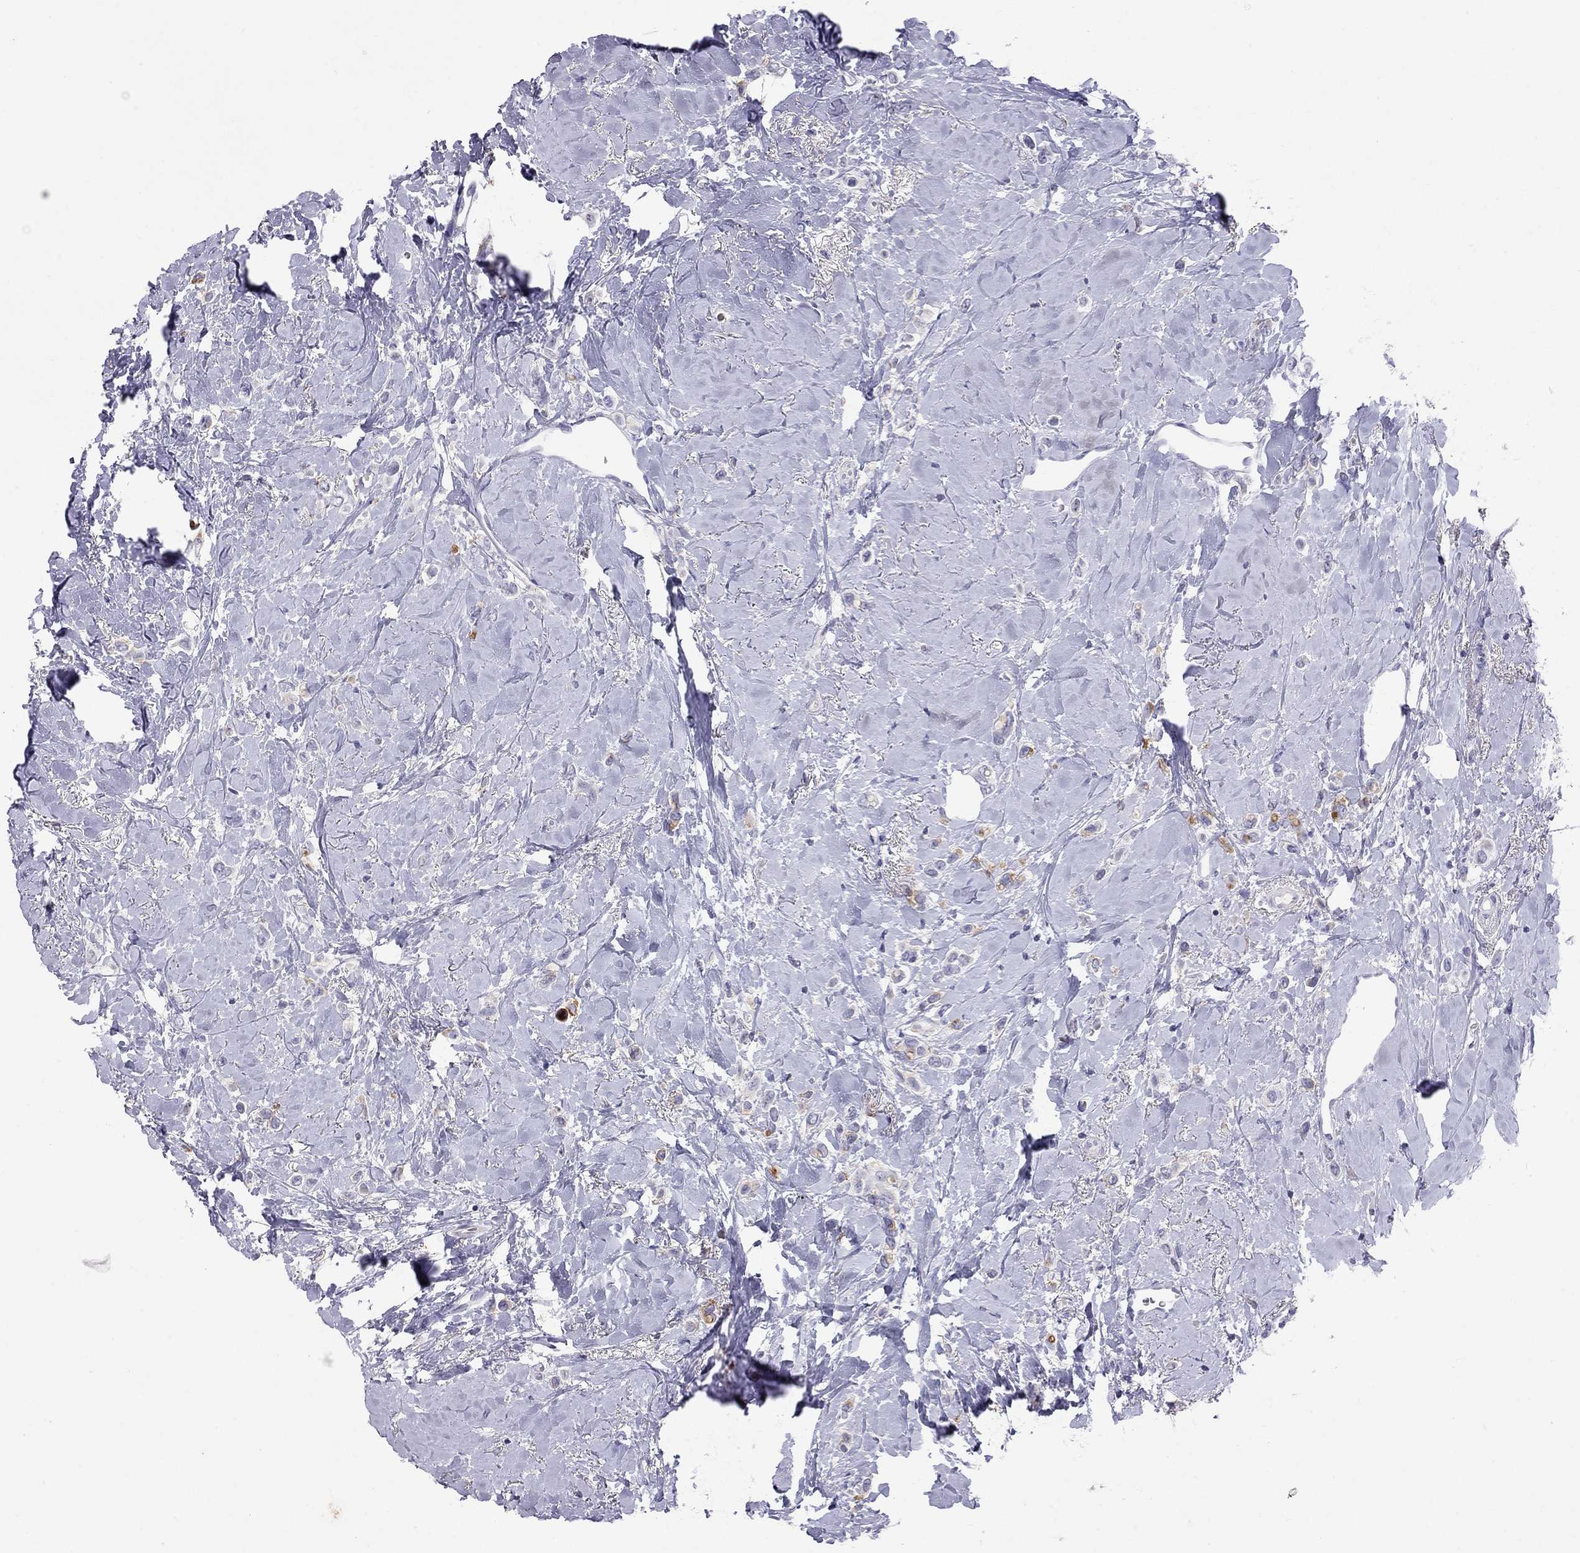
{"staining": {"intensity": "negative", "quantity": "none", "location": "none"}, "tissue": "breast cancer", "cell_type": "Tumor cells", "image_type": "cancer", "snomed": [{"axis": "morphology", "description": "Lobular carcinoma"}, {"axis": "topography", "description": "Breast"}], "caption": "DAB (3,3'-diaminobenzidine) immunohistochemical staining of human breast lobular carcinoma reveals no significant positivity in tumor cells. (DAB (3,3'-diaminobenzidine) immunohistochemistry (IHC) with hematoxylin counter stain).", "gene": "MUC16", "patient": {"sex": "female", "age": 66}}